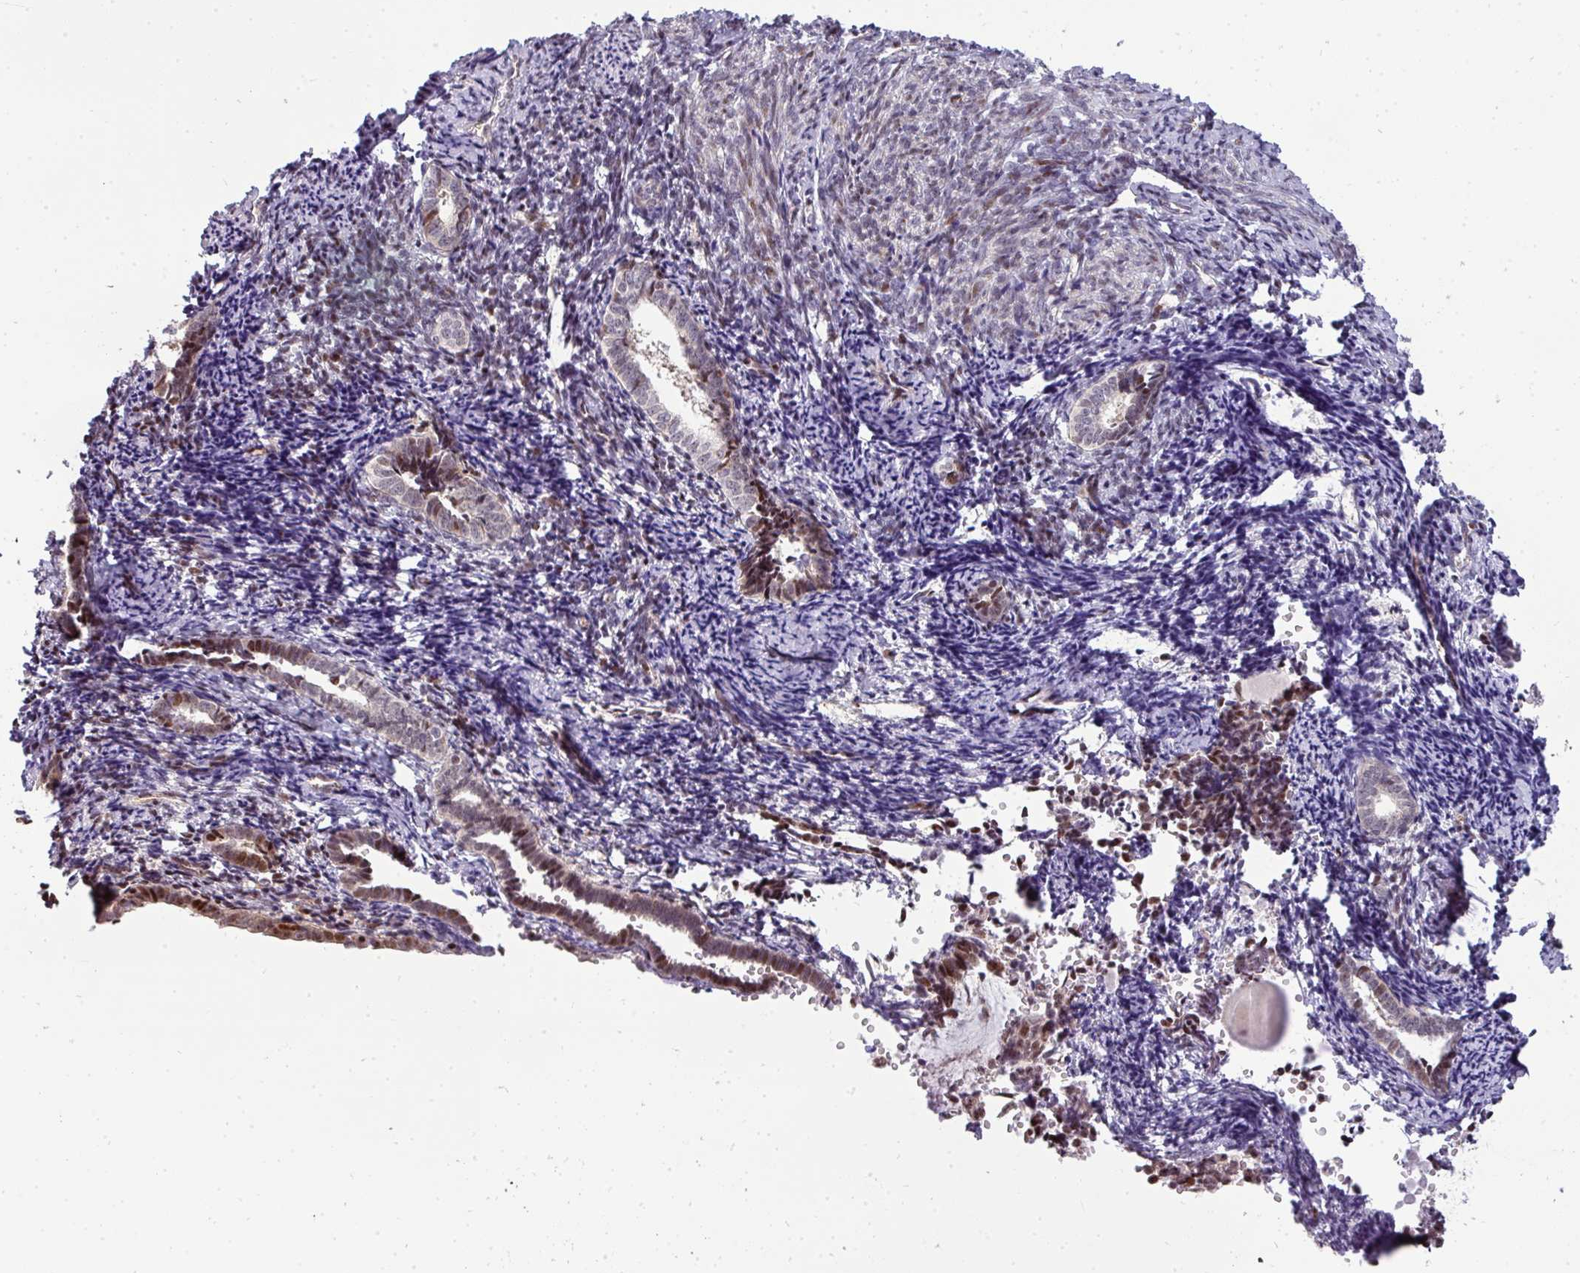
{"staining": {"intensity": "moderate", "quantity": "<25%", "location": "nuclear"}, "tissue": "endometrium", "cell_type": "Cells in endometrial stroma", "image_type": "normal", "snomed": [{"axis": "morphology", "description": "Normal tissue, NOS"}, {"axis": "topography", "description": "Endometrium"}], "caption": "Unremarkable endometrium demonstrates moderate nuclear expression in approximately <25% of cells in endometrial stroma, visualized by immunohistochemistry. (brown staining indicates protein expression, while blue staining denotes nuclei).", "gene": "MAZ", "patient": {"sex": "female", "age": 54}}